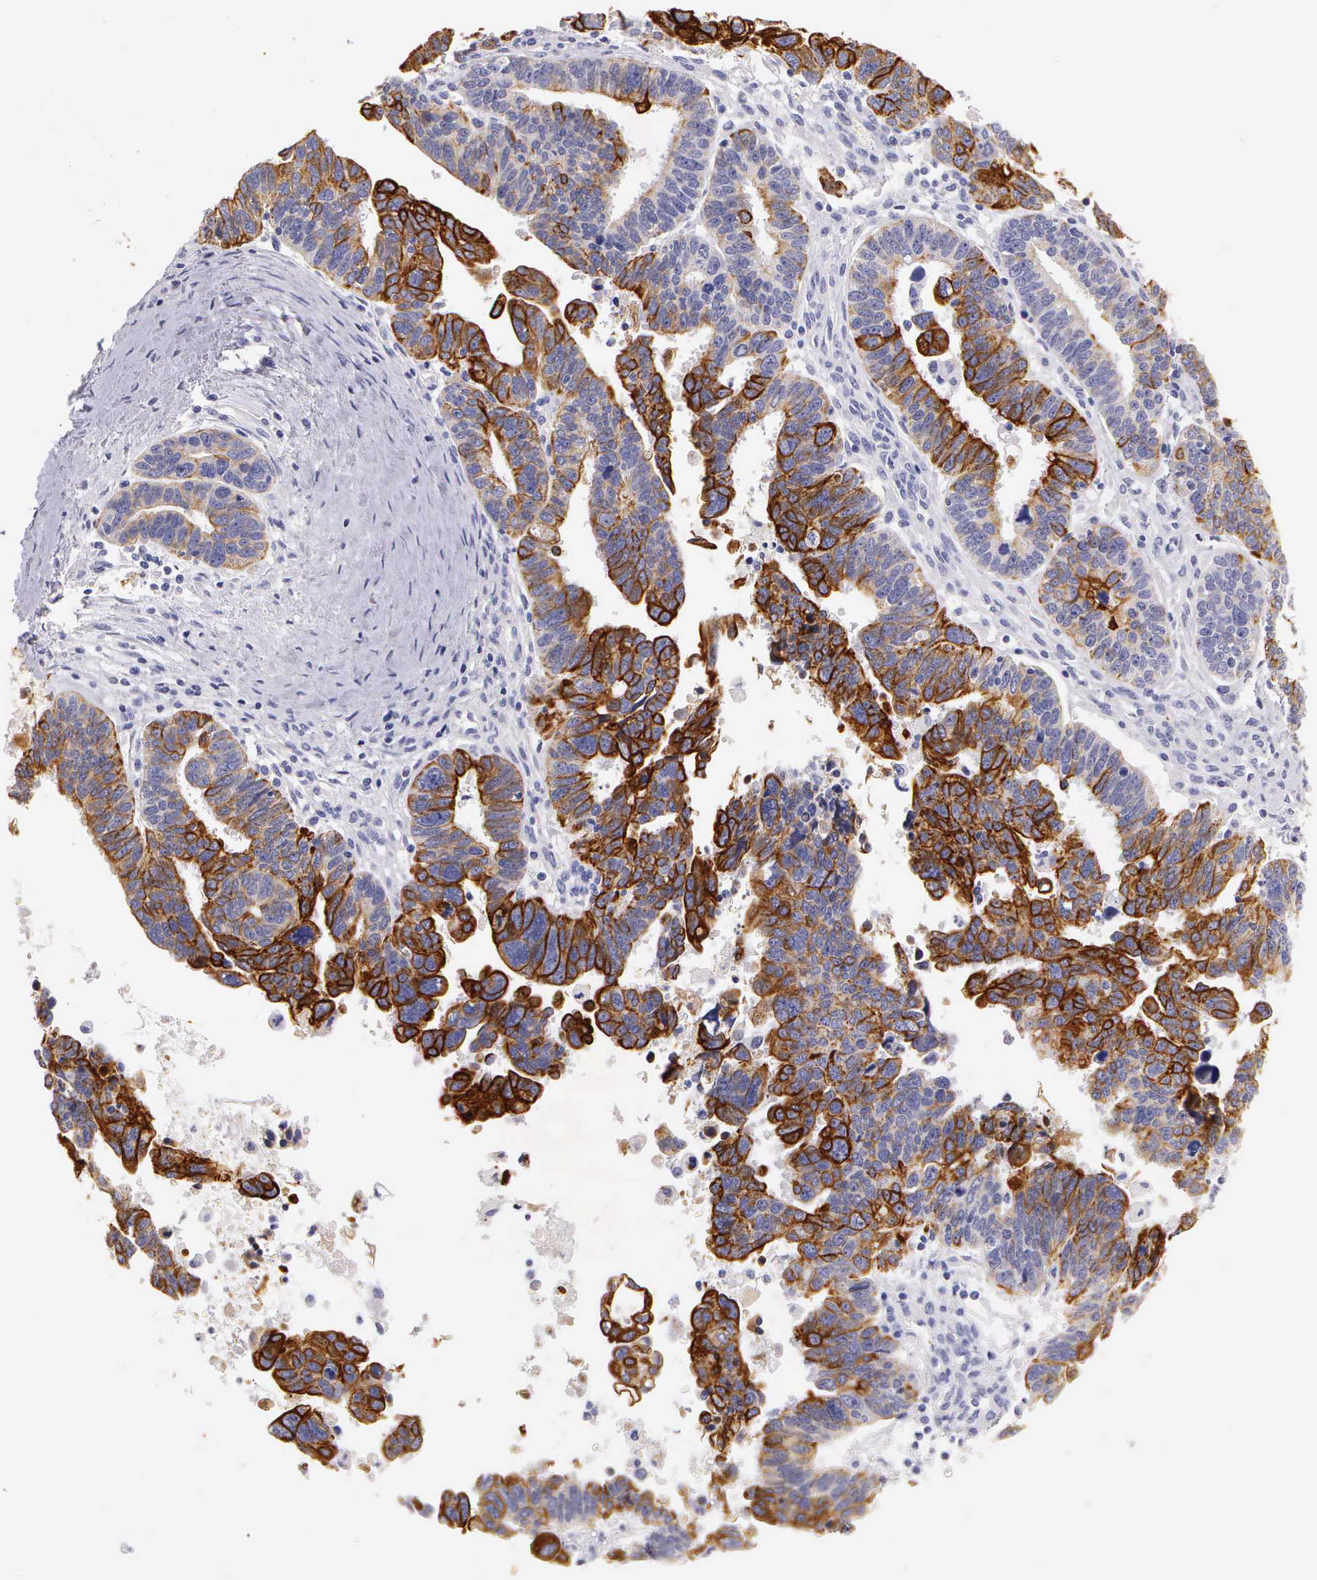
{"staining": {"intensity": "moderate", "quantity": "25%-75%", "location": "cytoplasmic/membranous"}, "tissue": "ovarian cancer", "cell_type": "Tumor cells", "image_type": "cancer", "snomed": [{"axis": "morphology", "description": "Carcinoma, endometroid"}, {"axis": "morphology", "description": "Cystadenocarcinoma, serous, NOS"}, {"axis": "topography", "description": "Ovary"}], "caption": "Immunohistochemical staining of ovarian cancer (endometroid carcinoma) shows medium levels of moderate cytoplasmic/membranous staining in about 25%-75% of tumor cells.", "gene": "KRT17", "patient": {"sex": "female", "age": 45}}